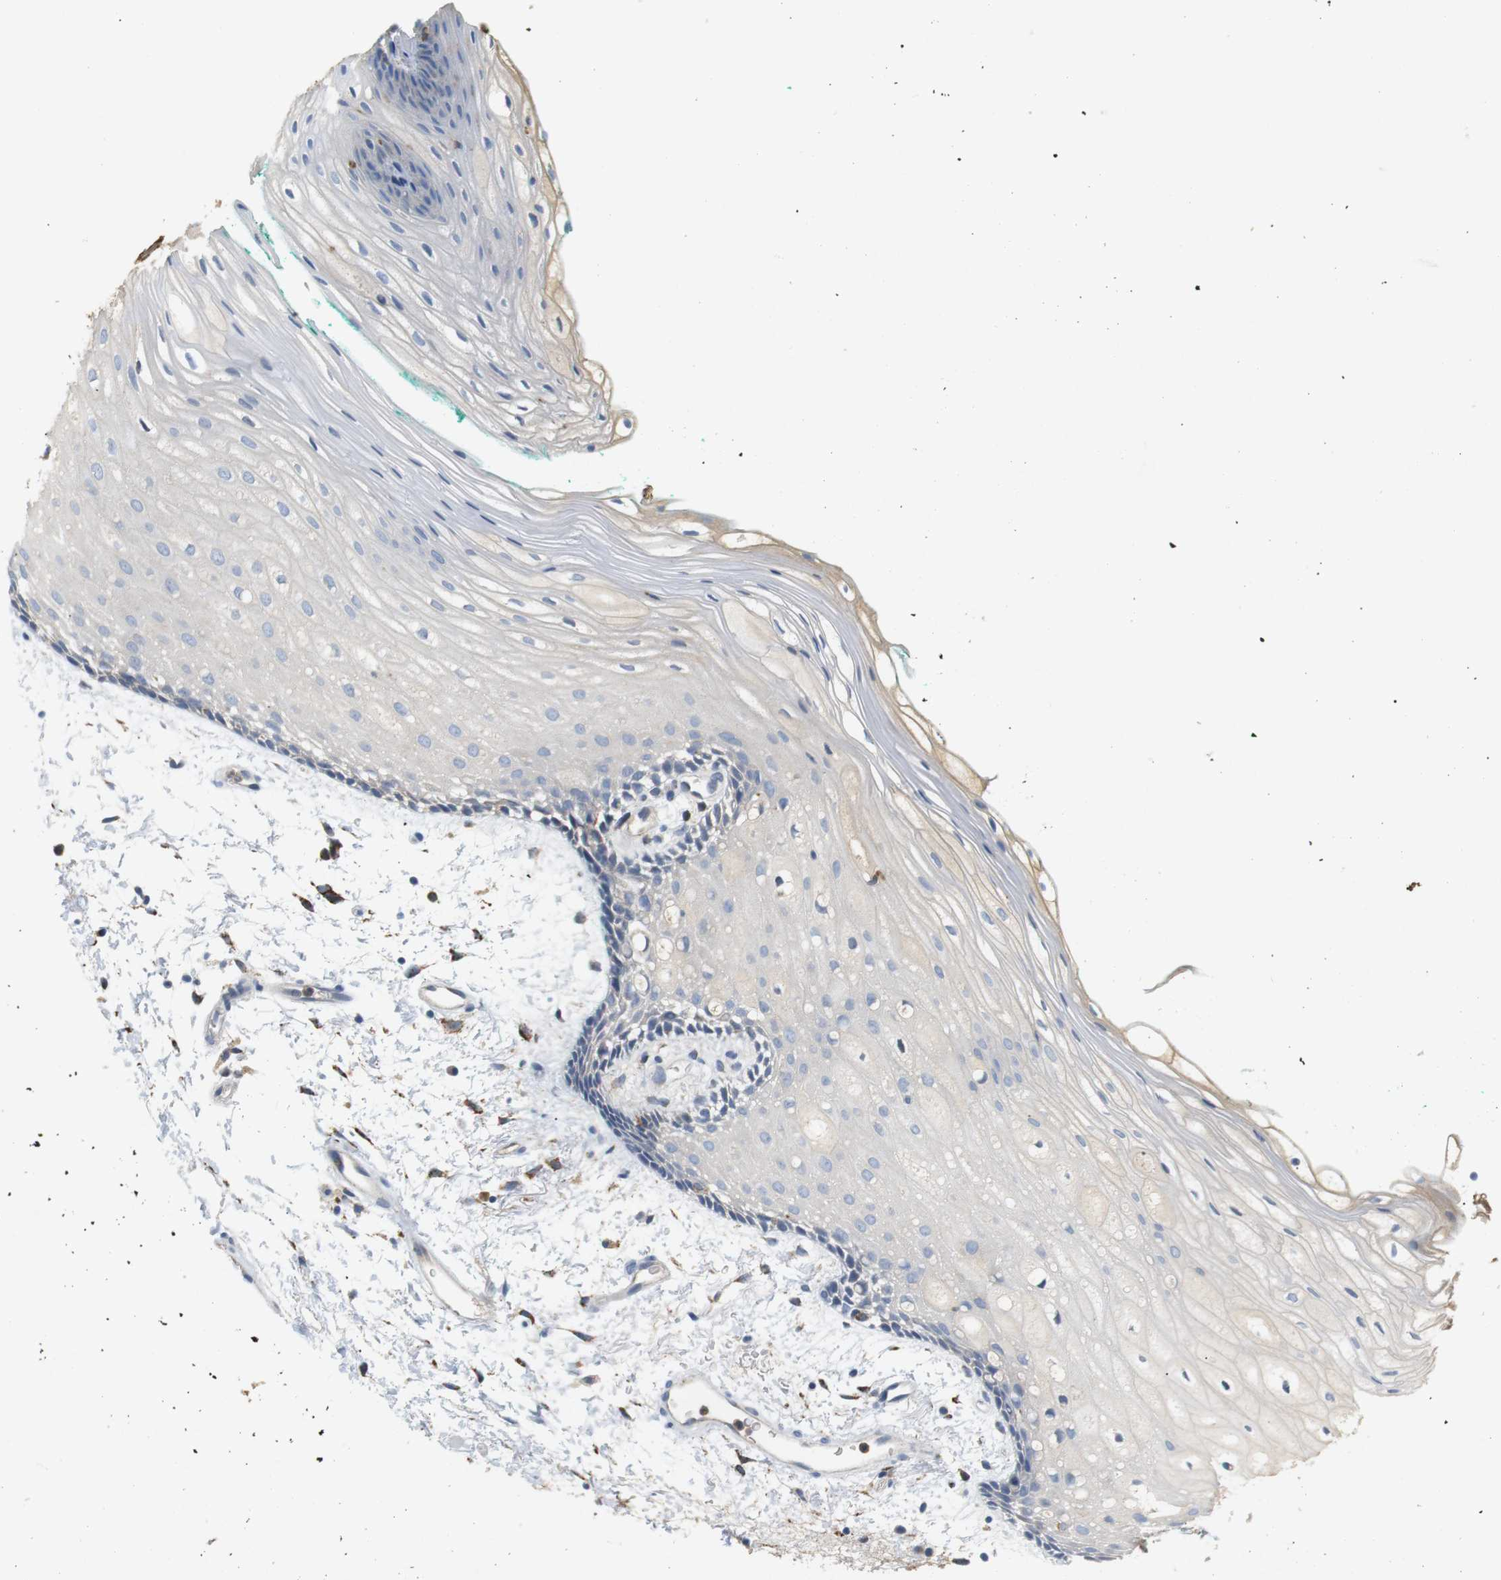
{"staining": {"intensity": "moderate", "quantity": "<25%", "location": "cytoplasmic/membranous"}, "tissue": "oral mucosa", "cell_type": "Squamous epithelial cells", "image_type": "normal", "snomed": [{"axis": "morphology", "description": "Normal tissue, NOS"}, {"axis": "topography", "description": "Skeletal muscle"}, {"axis": "topography", "description": "Oral tissue"}, {"axis": "topography", "description": "Peripheral nerve tissue"}], "caption": "Oral mucosa stained for a protein (brown) shows moderate cytoplasmic/membranous positive expression in about <25% of squamous epithelial cells.", "gene": "CD300E", "patient": {"sex": "female", "age": 84}}